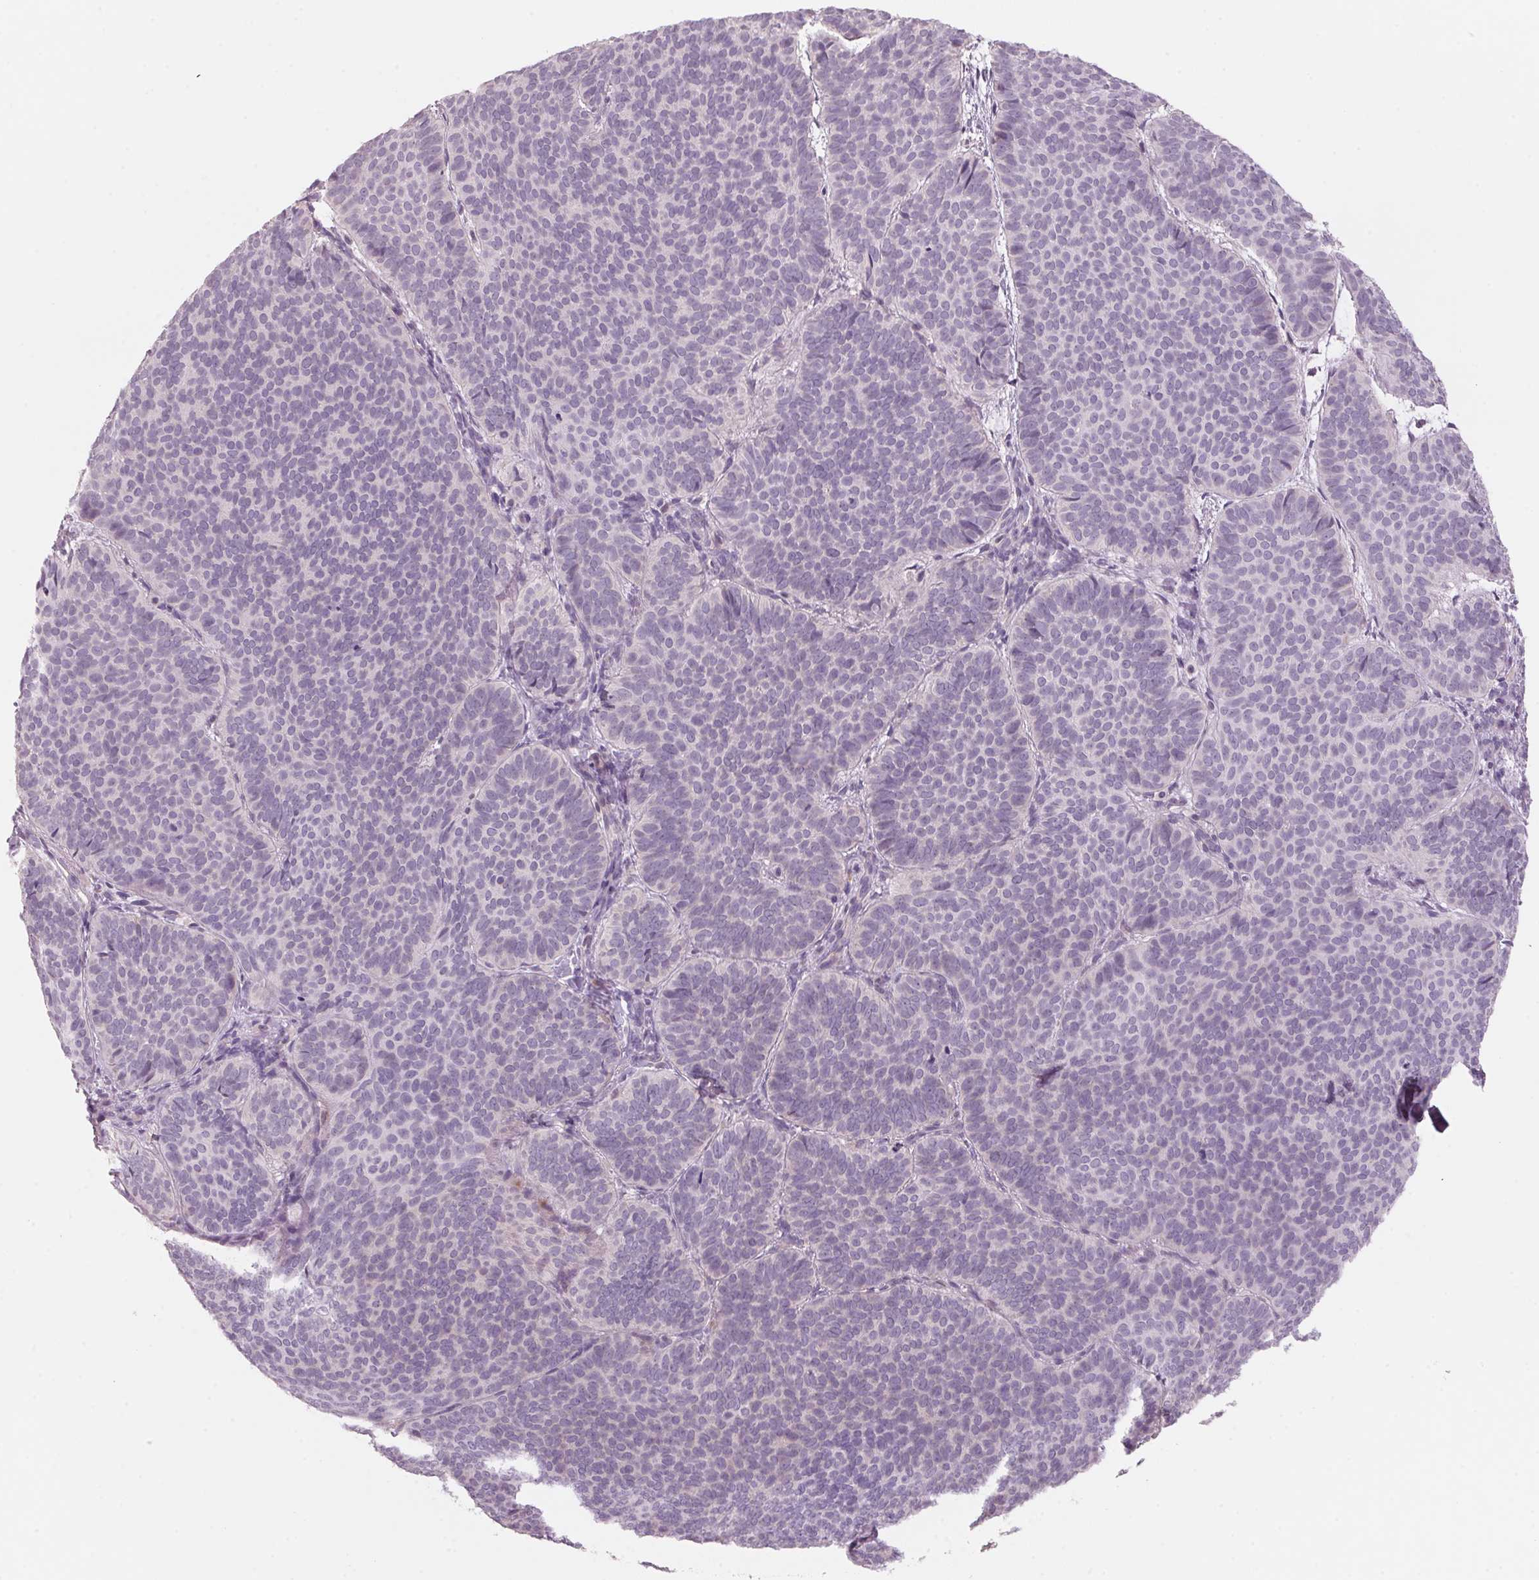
{"staining": {"intensity": "negative", "quantity": "none", "location": "none"}, "tissue": "skin cancer", "cell_type": "Tumor cells", "image_type": "cancer", "snomed": [{"axis": "morphology", "description": "Basal cell carcinoma"}, {"axis": "topography", "description": "Skin"}], "caption": "An image of human skin cancer (basal cell carcinoma) is negative for staining in tumor cells.", "gene": "ADAM20", "patient": {"sex": "male", "age": 57}}